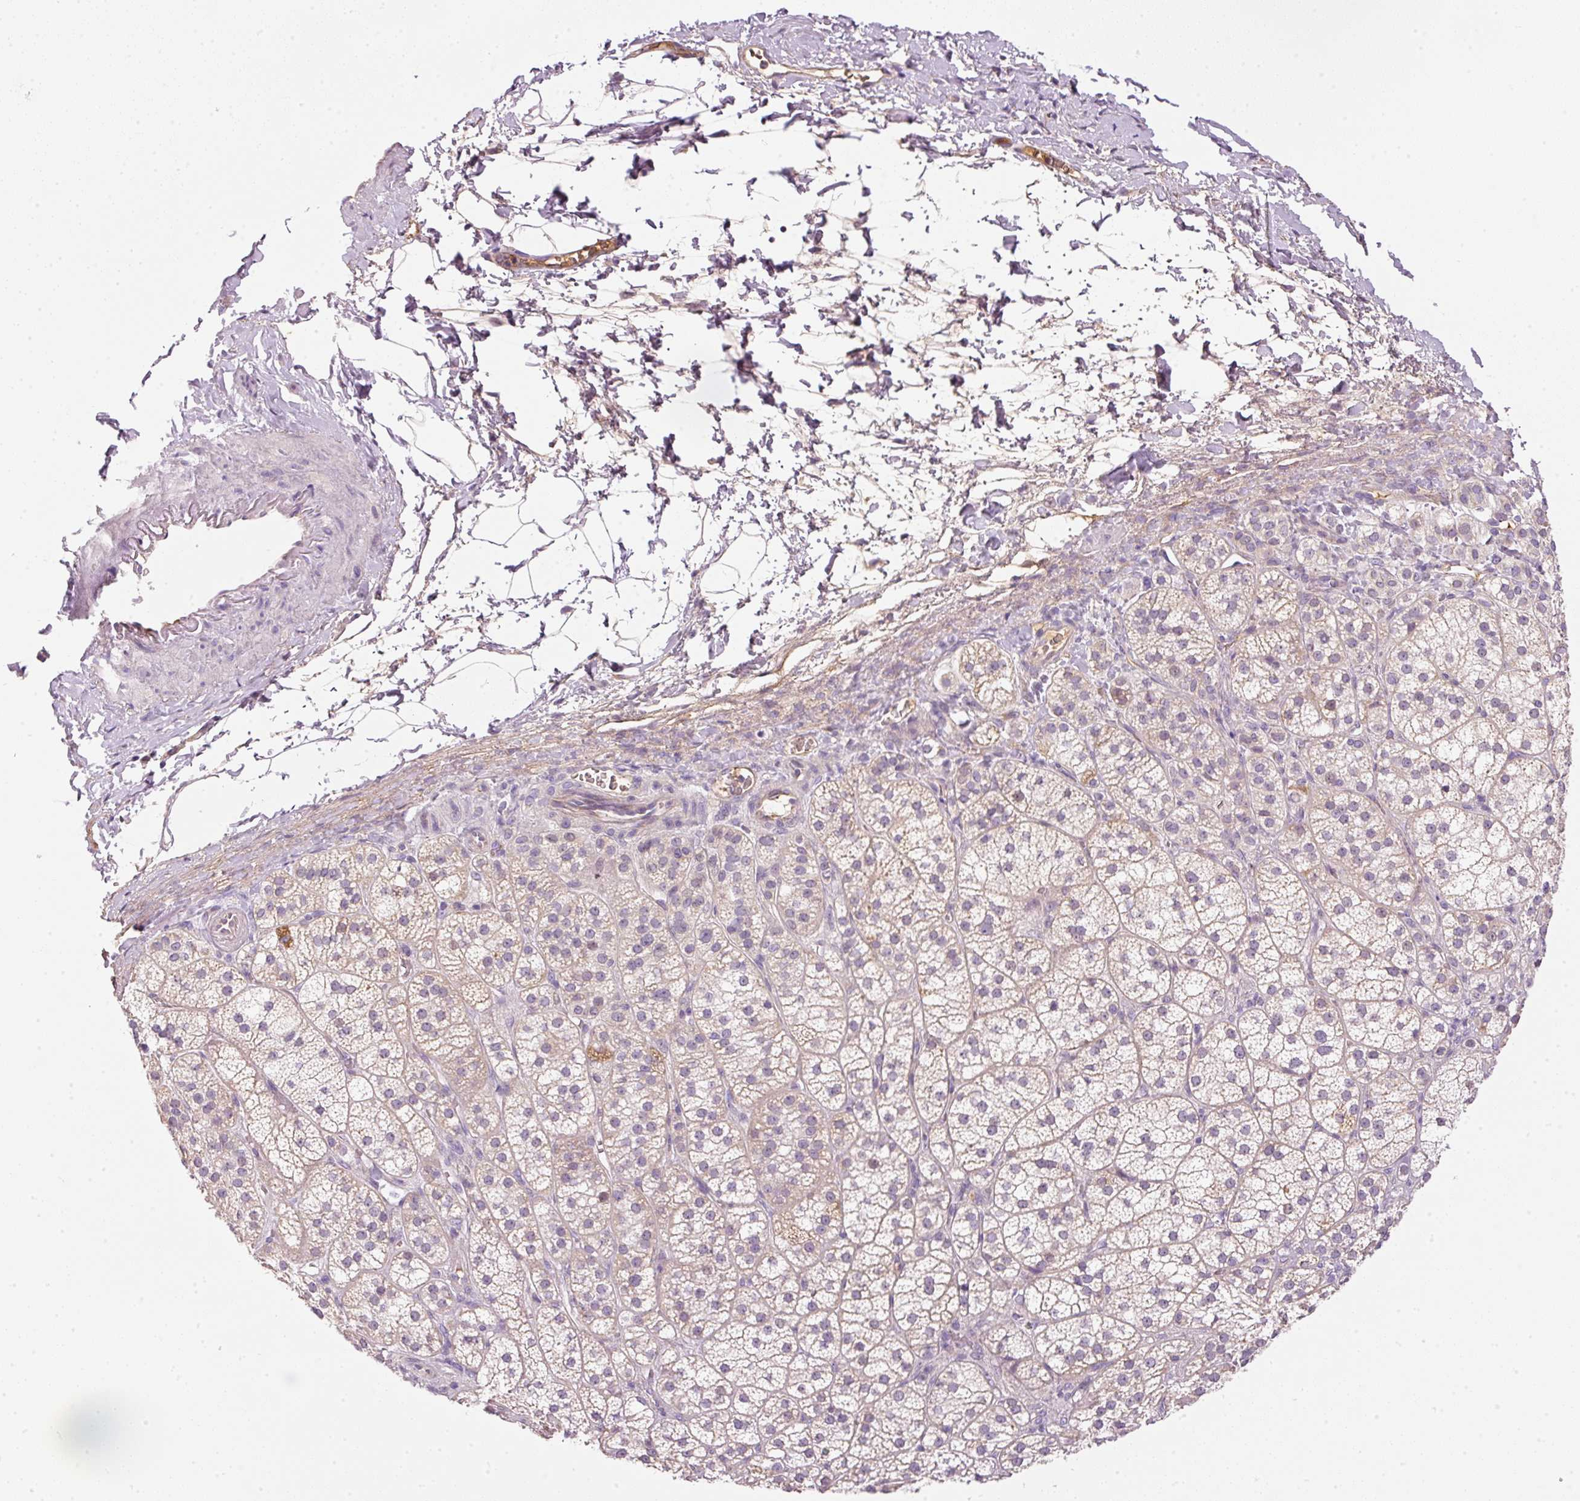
{"staining": {"intensity": "weak", "quantity": "25%-75%", "location": "cytoplasmic/membranous"}, "tissue": "adrenal gland", "cell_type": "Glandular cells", "image_type": "normal", "snomed": [{"axis": "morphology", "description": "Normal tissue, NOS"}, {"axis": "topography", "description": "Adrenal gland"}], "caption": "Adrenal gland stained with a brown dye shows weak cytoplasmic/membranous positive positivity in about 25%-75% of glandular cells.", "gene": "KPNA5", "patient": {"sex": "female", "age": 60}}